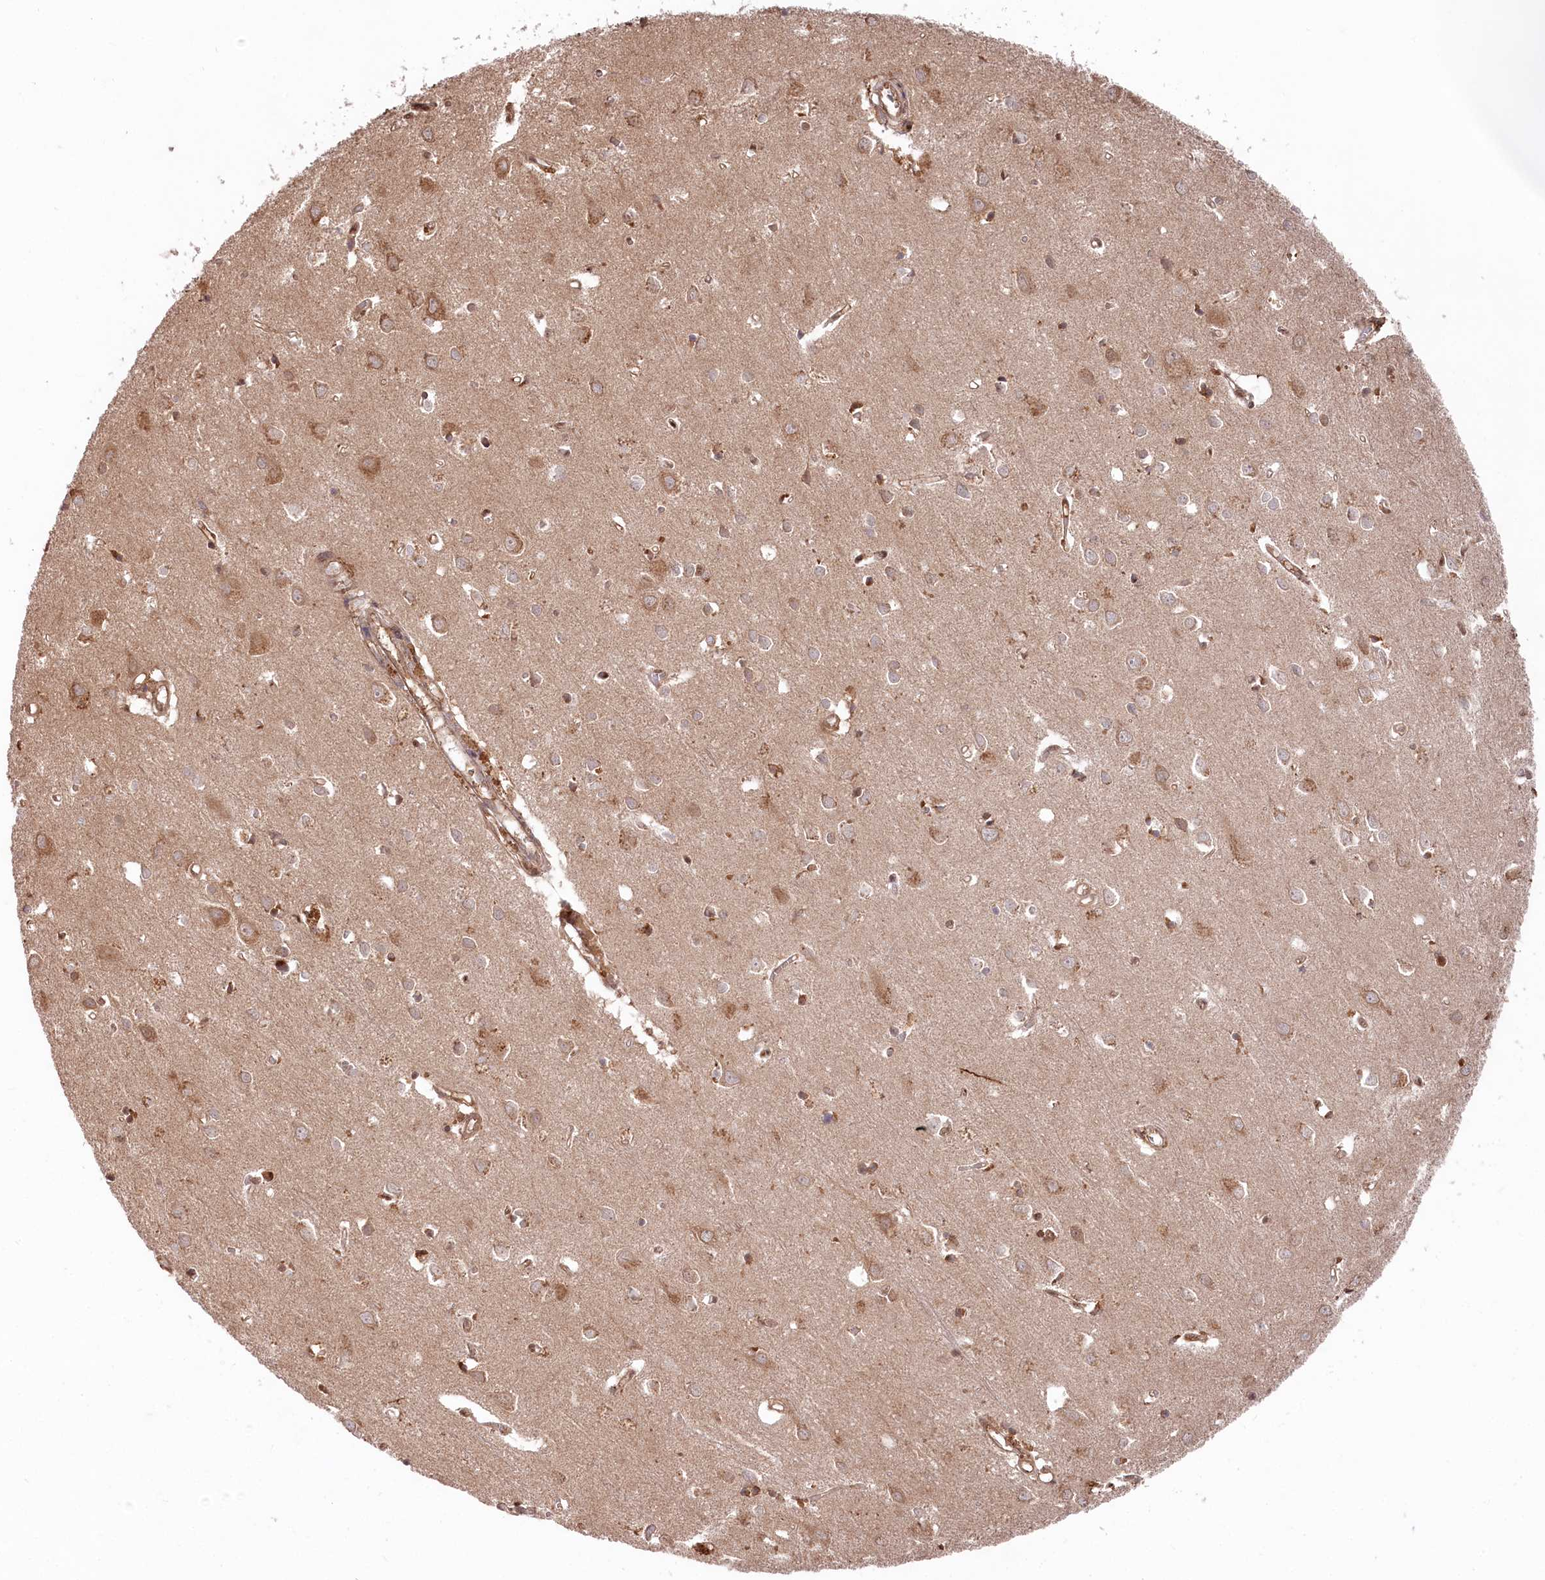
{"staining": {"intensity": "moderate", "quantity": ">75%", "location": "cytoplasmic/membranous,nuclear"}, "tissue": "cerebral cortex", "cell_type": "Endothelial cells", "image_type": "normal", "snomed": [{"axis": "morphology", "description": "Normal tissue, NOS"}, {"axis": "topography", "description": "Cerebral cortex"}], "caption": "An immunohistochemistry (IHC) image of unremarkable tissue is shown. Protein staining in brown shows moderate cytoplasmic/membranous,nuclear positivity in cerebral cortex within endothelial cells.", "gene": "PSMA1", "patient": {"sex": "female", "age": 64}}